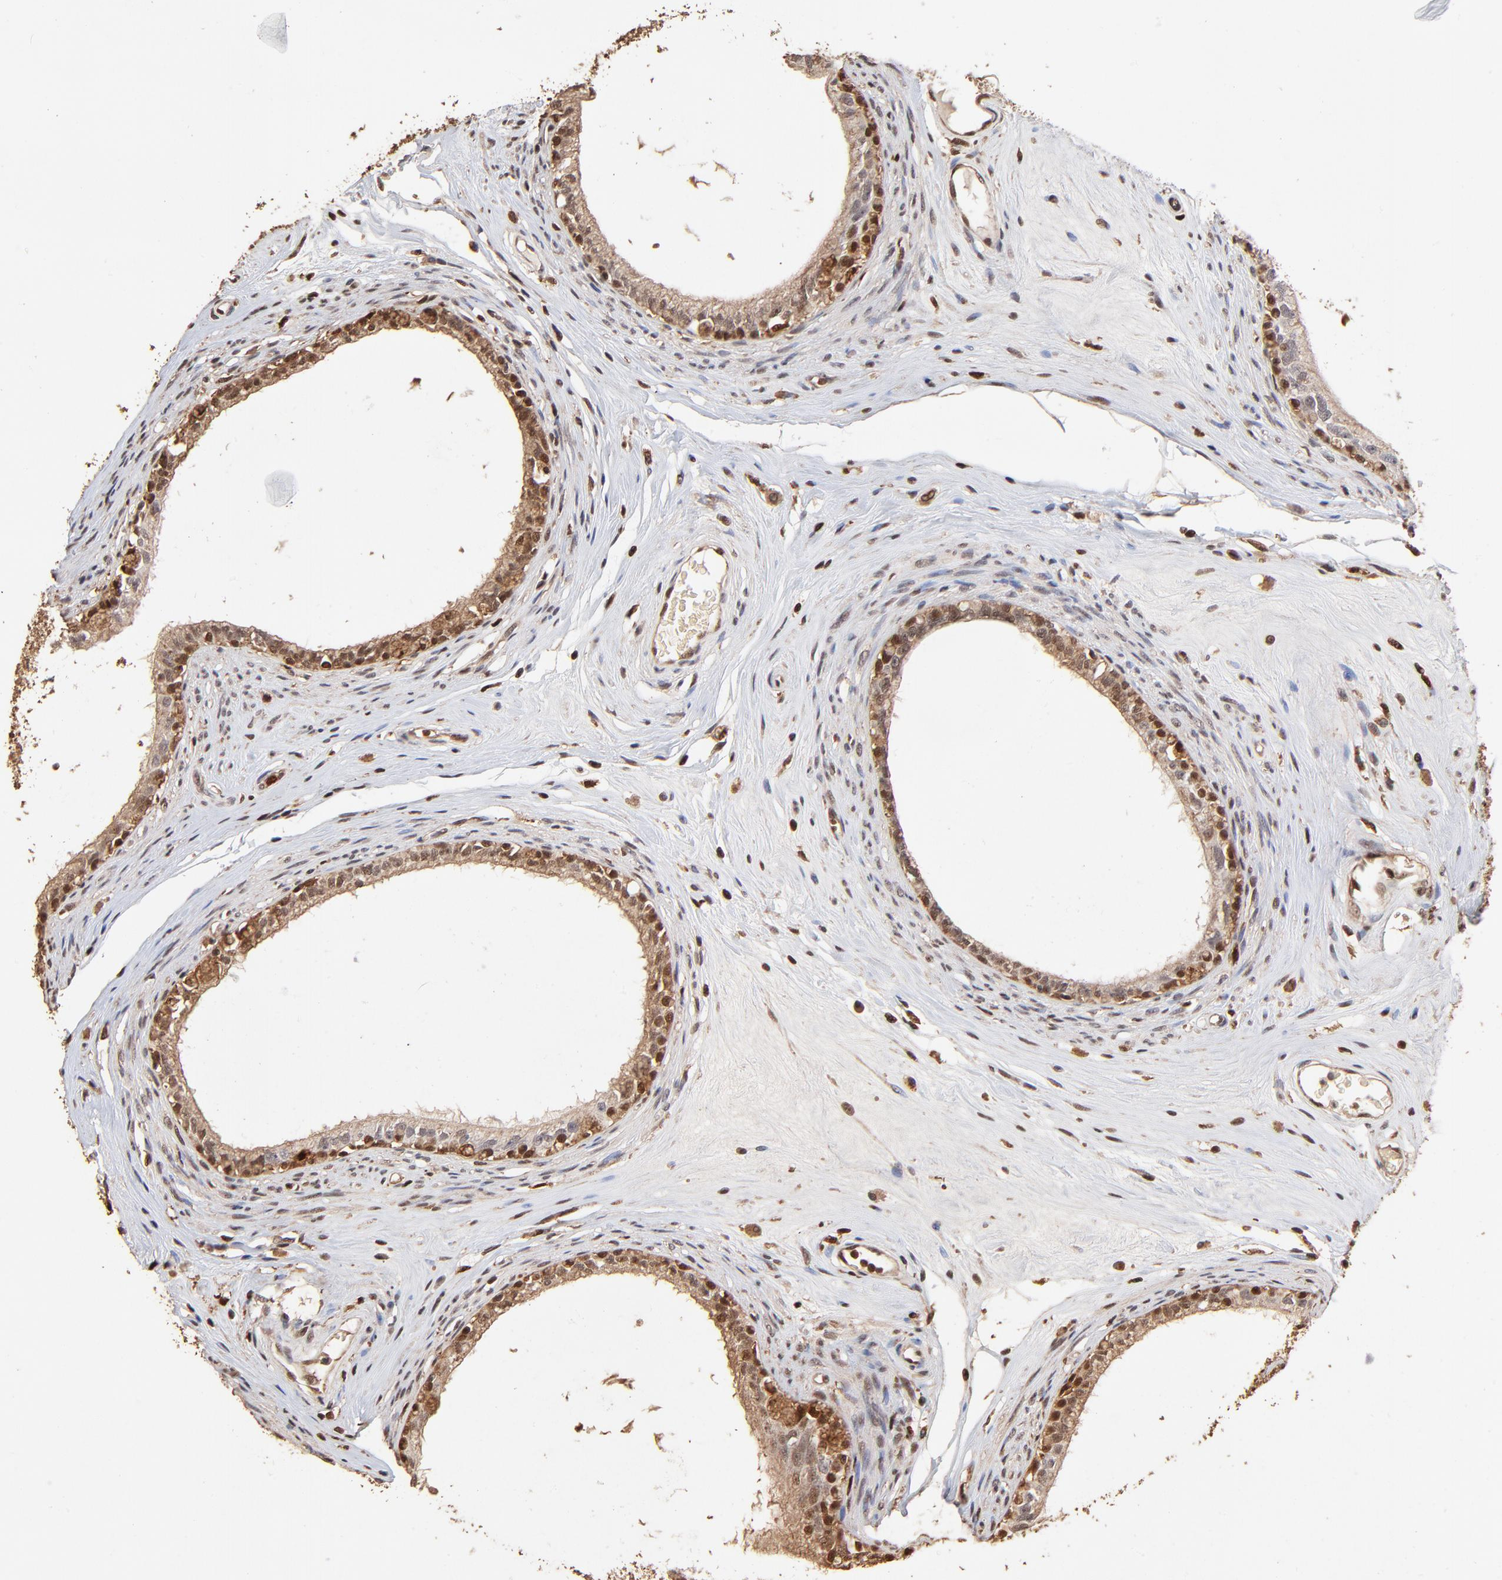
{"staining": {"intensity": "moderate", "quantity": "25%-75%", "location": "nuclear"}, "tissue": "epididymis", "cell_type": "Glandular cells", "image_type": "normal", "snomed": [{"axis": "morphology", "description": "Normal tissue, NOS"}, {"axis": "morphology", "description": "Inflammation, NOS"}, {"axis": "topography", "description": "Epididymis"}], "caption": "Immunohistochemistry staining of normal epididymis, which demonstrates medium levels of moderate nuclear staining in about 25%-75% of glandular cells indicating moderate nuclear protein expression. The staining was performed using DAB (3,3'-diaminobenzidine) (brown) for protein detection and nuclei were counterstained in hematoxylin (blue).", "gene": "CASP1", "patient": {"sex": "male", "age": 84}}